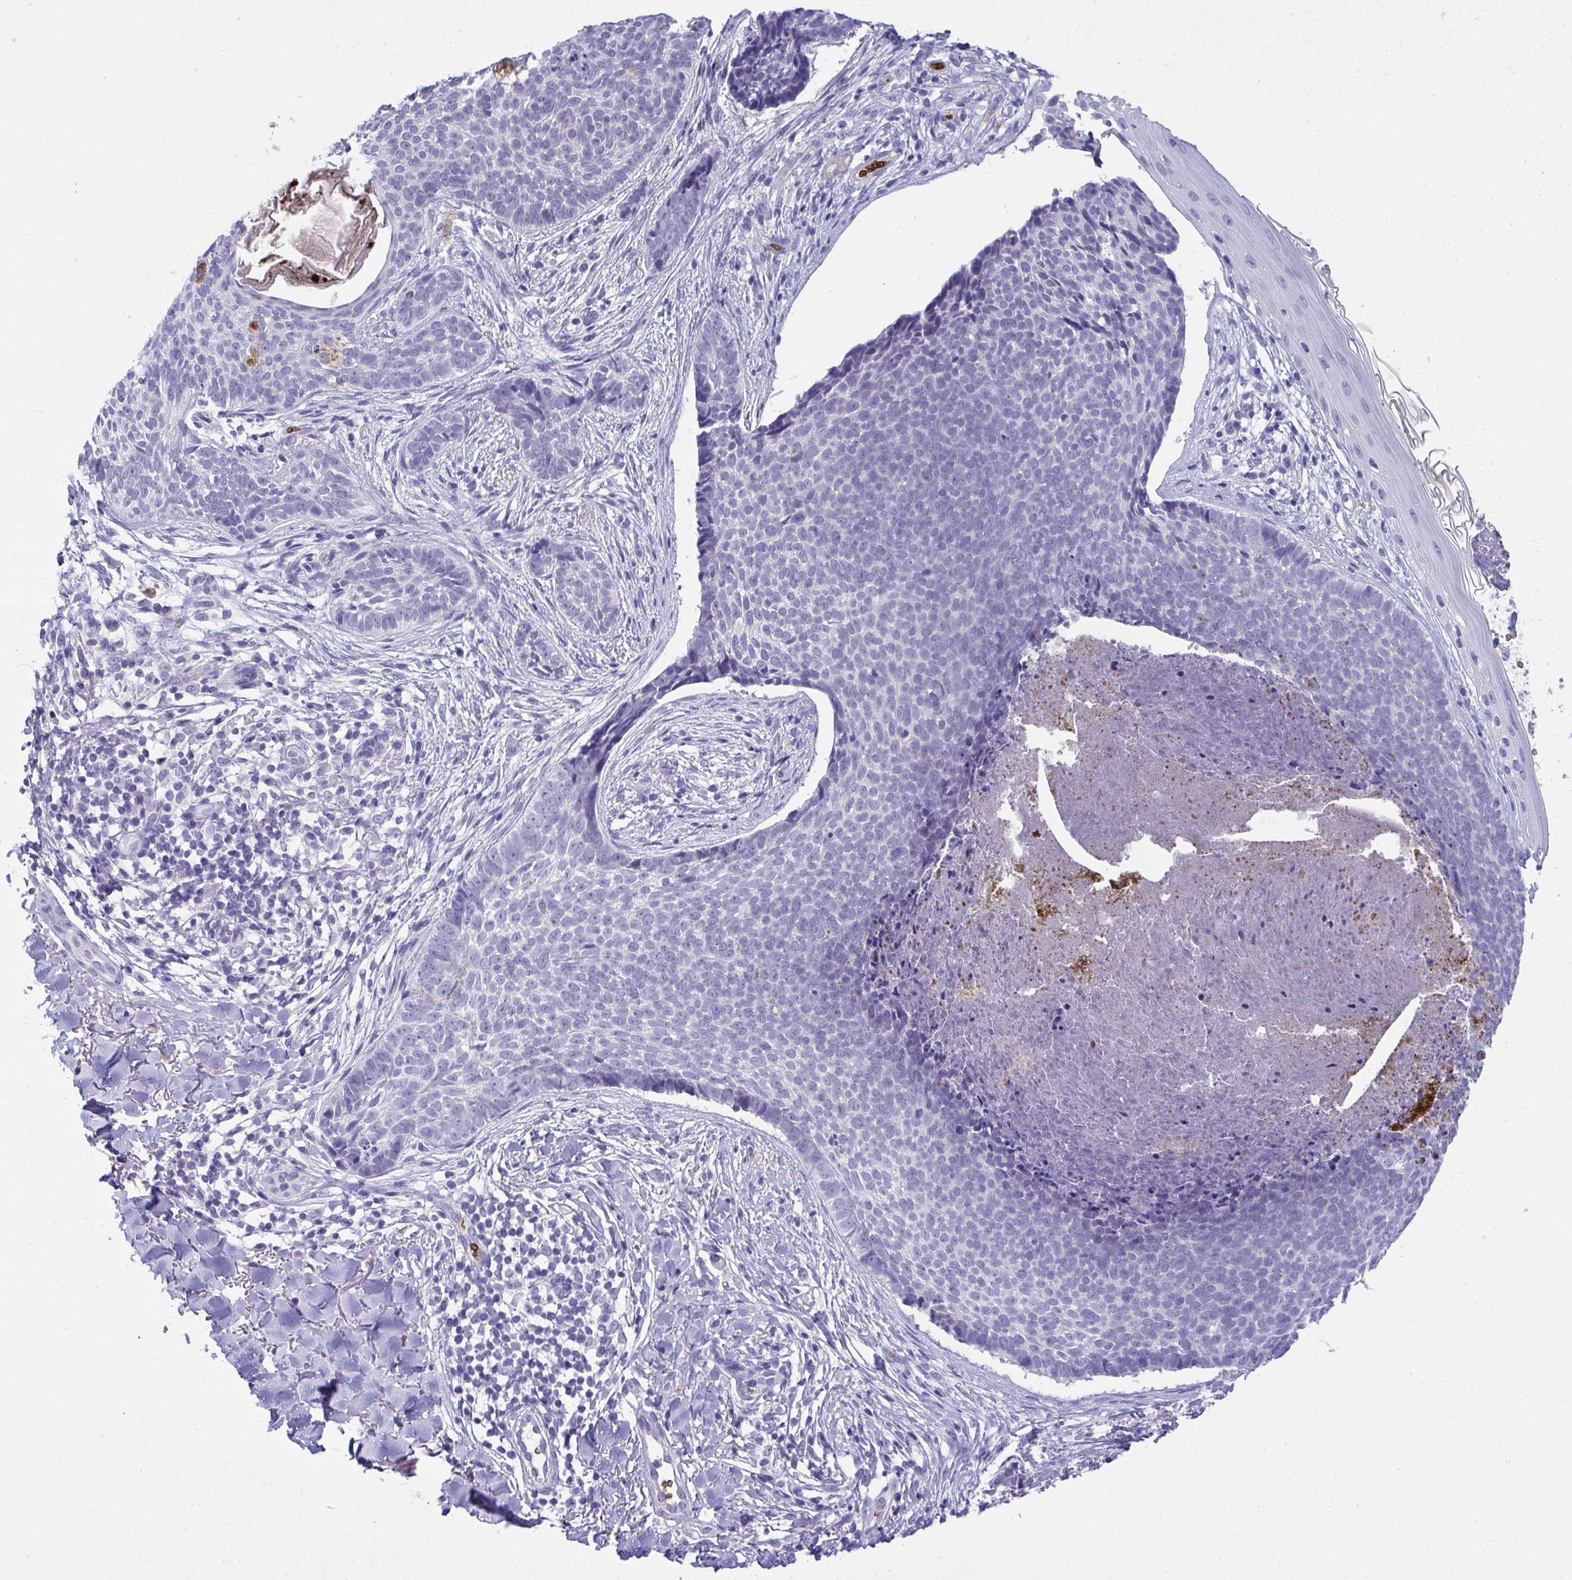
{"staining": {"intensity": "negative", "quantity": "none", "location": "none"}, "tissue": "skin cancer", "cell_type": "Tumor cells", "image_type": "cancer", "snomed": [{"axis": "morphology", "description": "Basal cell carcinoma"}, {"axis": "topography", "description": "Skin"}, {"axis": "topography", "description": "Skin of back"}], "caption": "Photomicrograph shows no protein expression in tumor cells of skin basal cell carcinoma tissue.", "gene": "SPTB", "patient": {"sex": "male", "age": 81}}